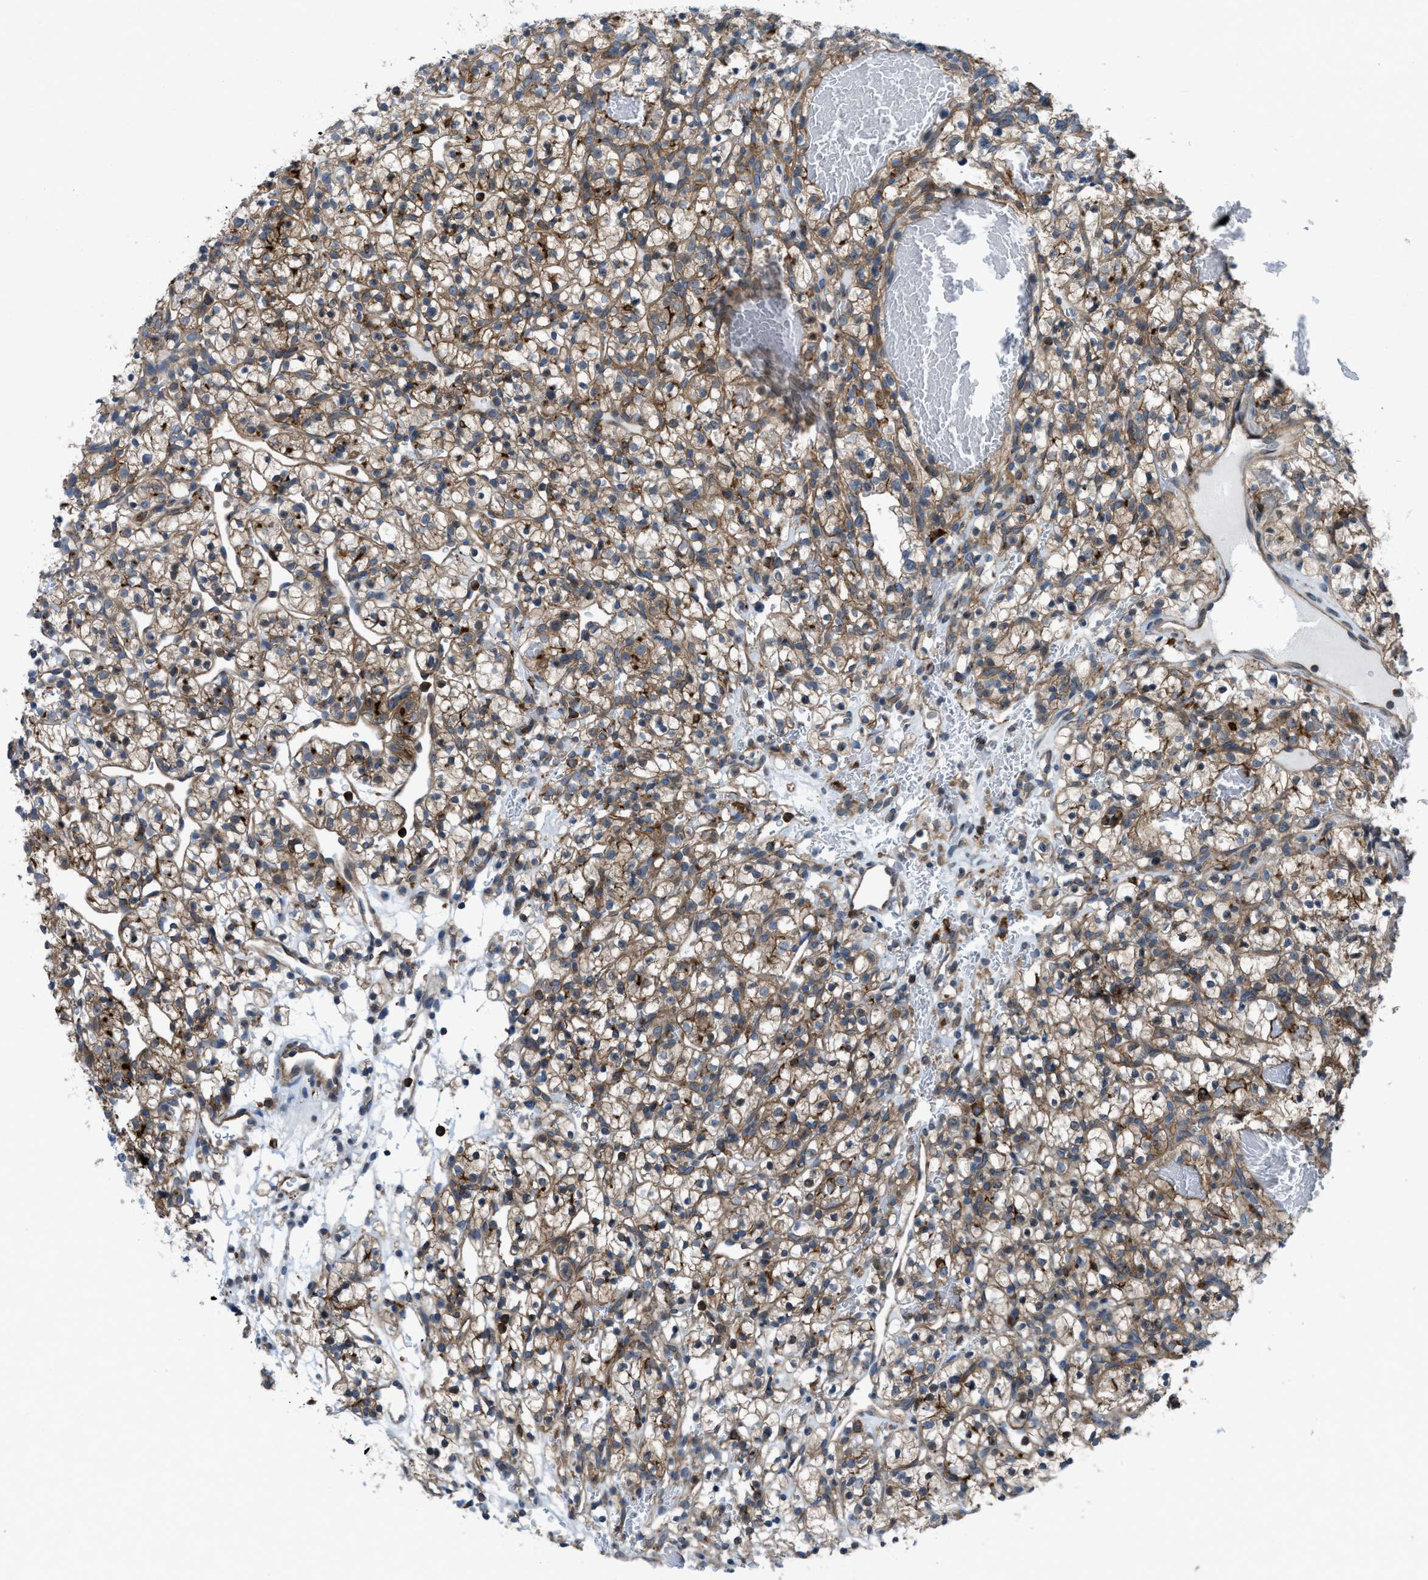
{"staining": {"intensity": "moderate", "quantity": ">75%", "location": "cytoplasmic/membranous"}, "tissue": "renal cancer", "cell_type": "Tumor cells", "image_type": "cancer", "snomed": [{"axis": "morphology", "description": "Adenocarcinoma, NOS"}, {"axis": "topography", "description": "Kidney"}], "caption": "Renal cancer (adenocarcinoma) tissue reveals moderate cytoplasmic/membranous expression in approximately >75% of tumor cells The staining was performed using DAB, with brown indicating positive protein expression. Nuclei are stained blue with hematoxylin.", "gene": "MYO18A", "patient": {"sex": "female", "age": 57}}